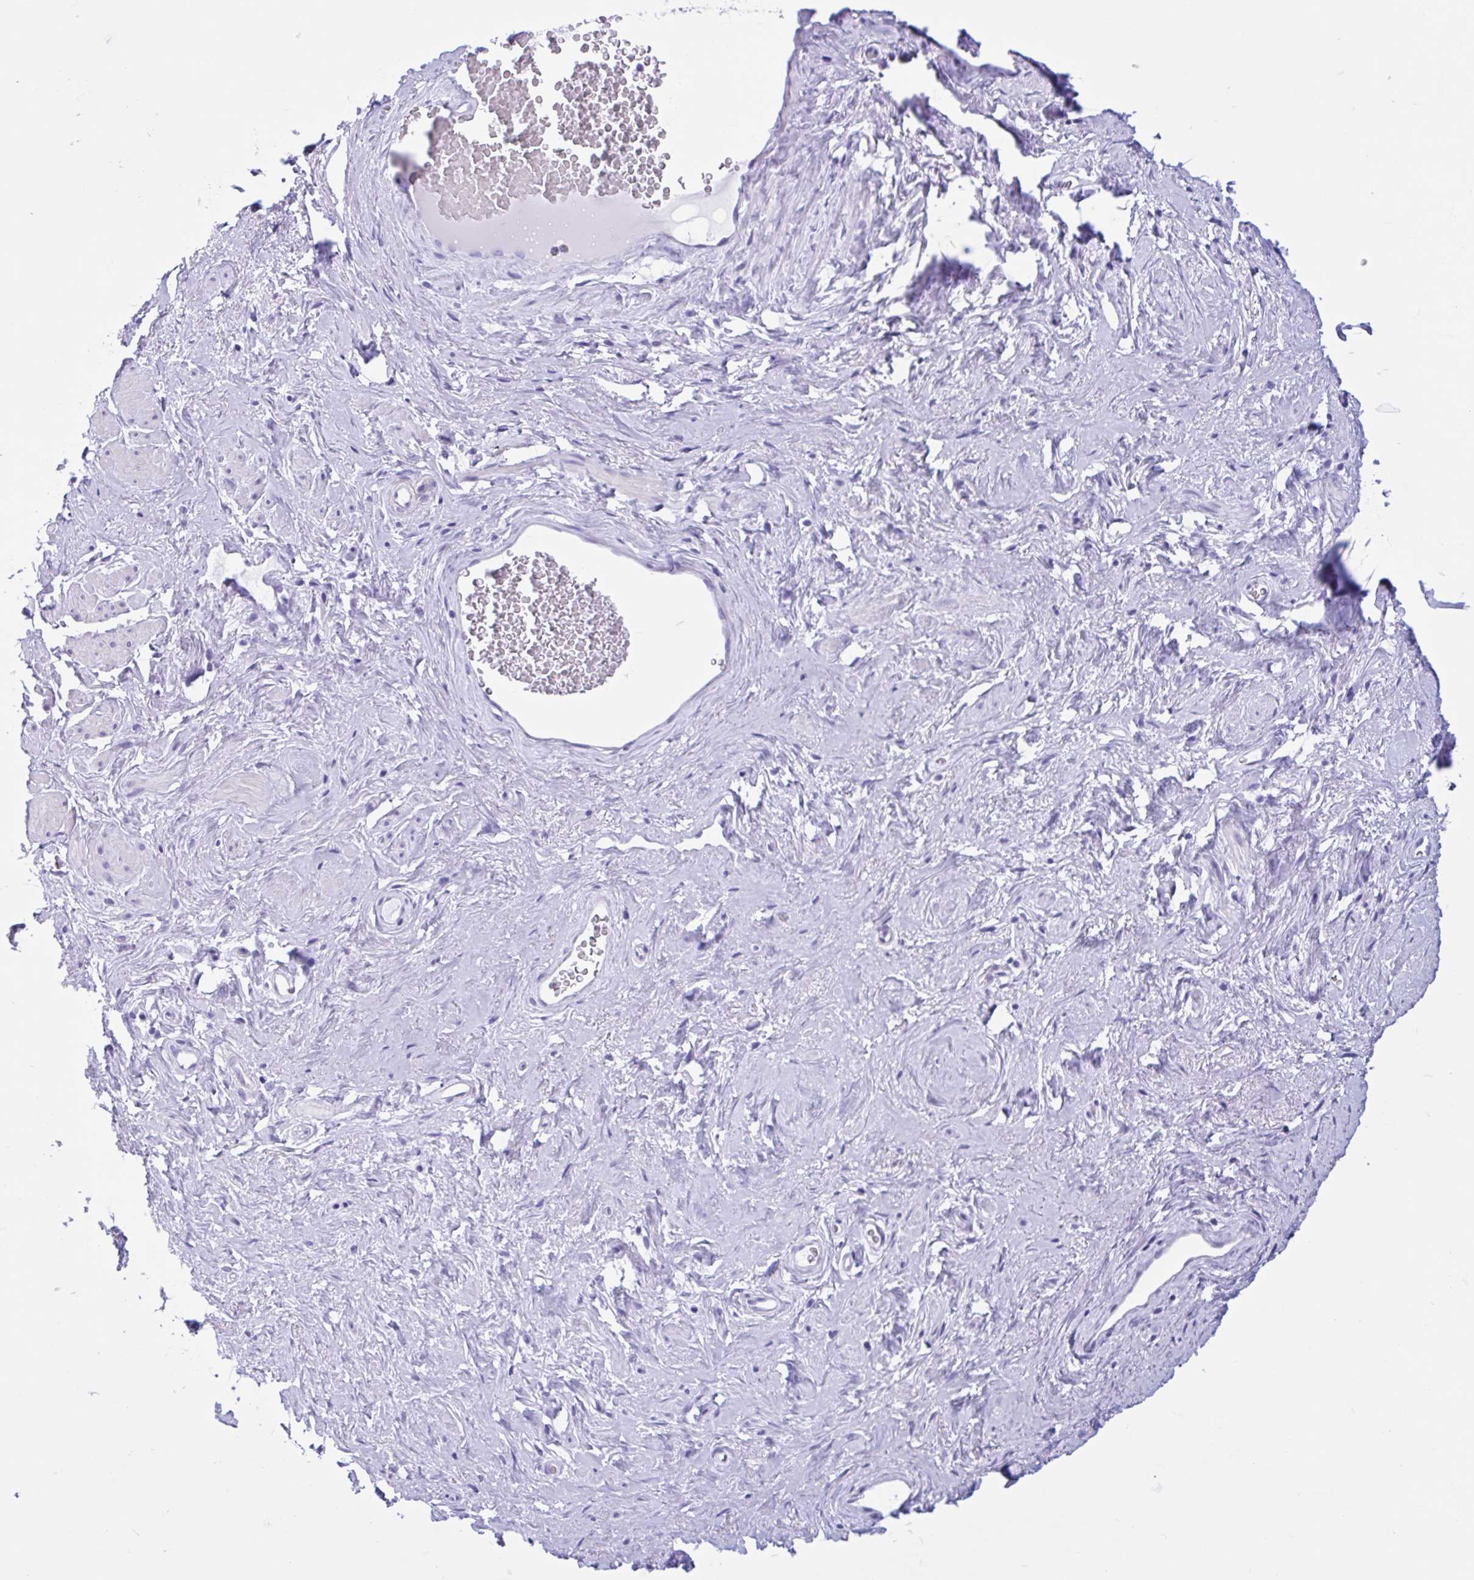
{"staining": {"intensity": "negative", "quantity": "none", "location": "none"}, "tissue": "adipose tissue", "cell_type": "Adipocytes", "image_type": "normal", "snomed": [{"axis": "morphology", "description": "Normal tissue, NOS"}, {"axis": "topography", "description": "Vagina"}, {"axis": "topography", "description": "Peripheral nerve tissue"}], "caption": "This is an immunohistochemistry (IHC) histopathology image of benign human adipose tissue. There is no staining in adipocytes.", "gene": "IAPP", "patient": {"sex": "female", "age": 71}}